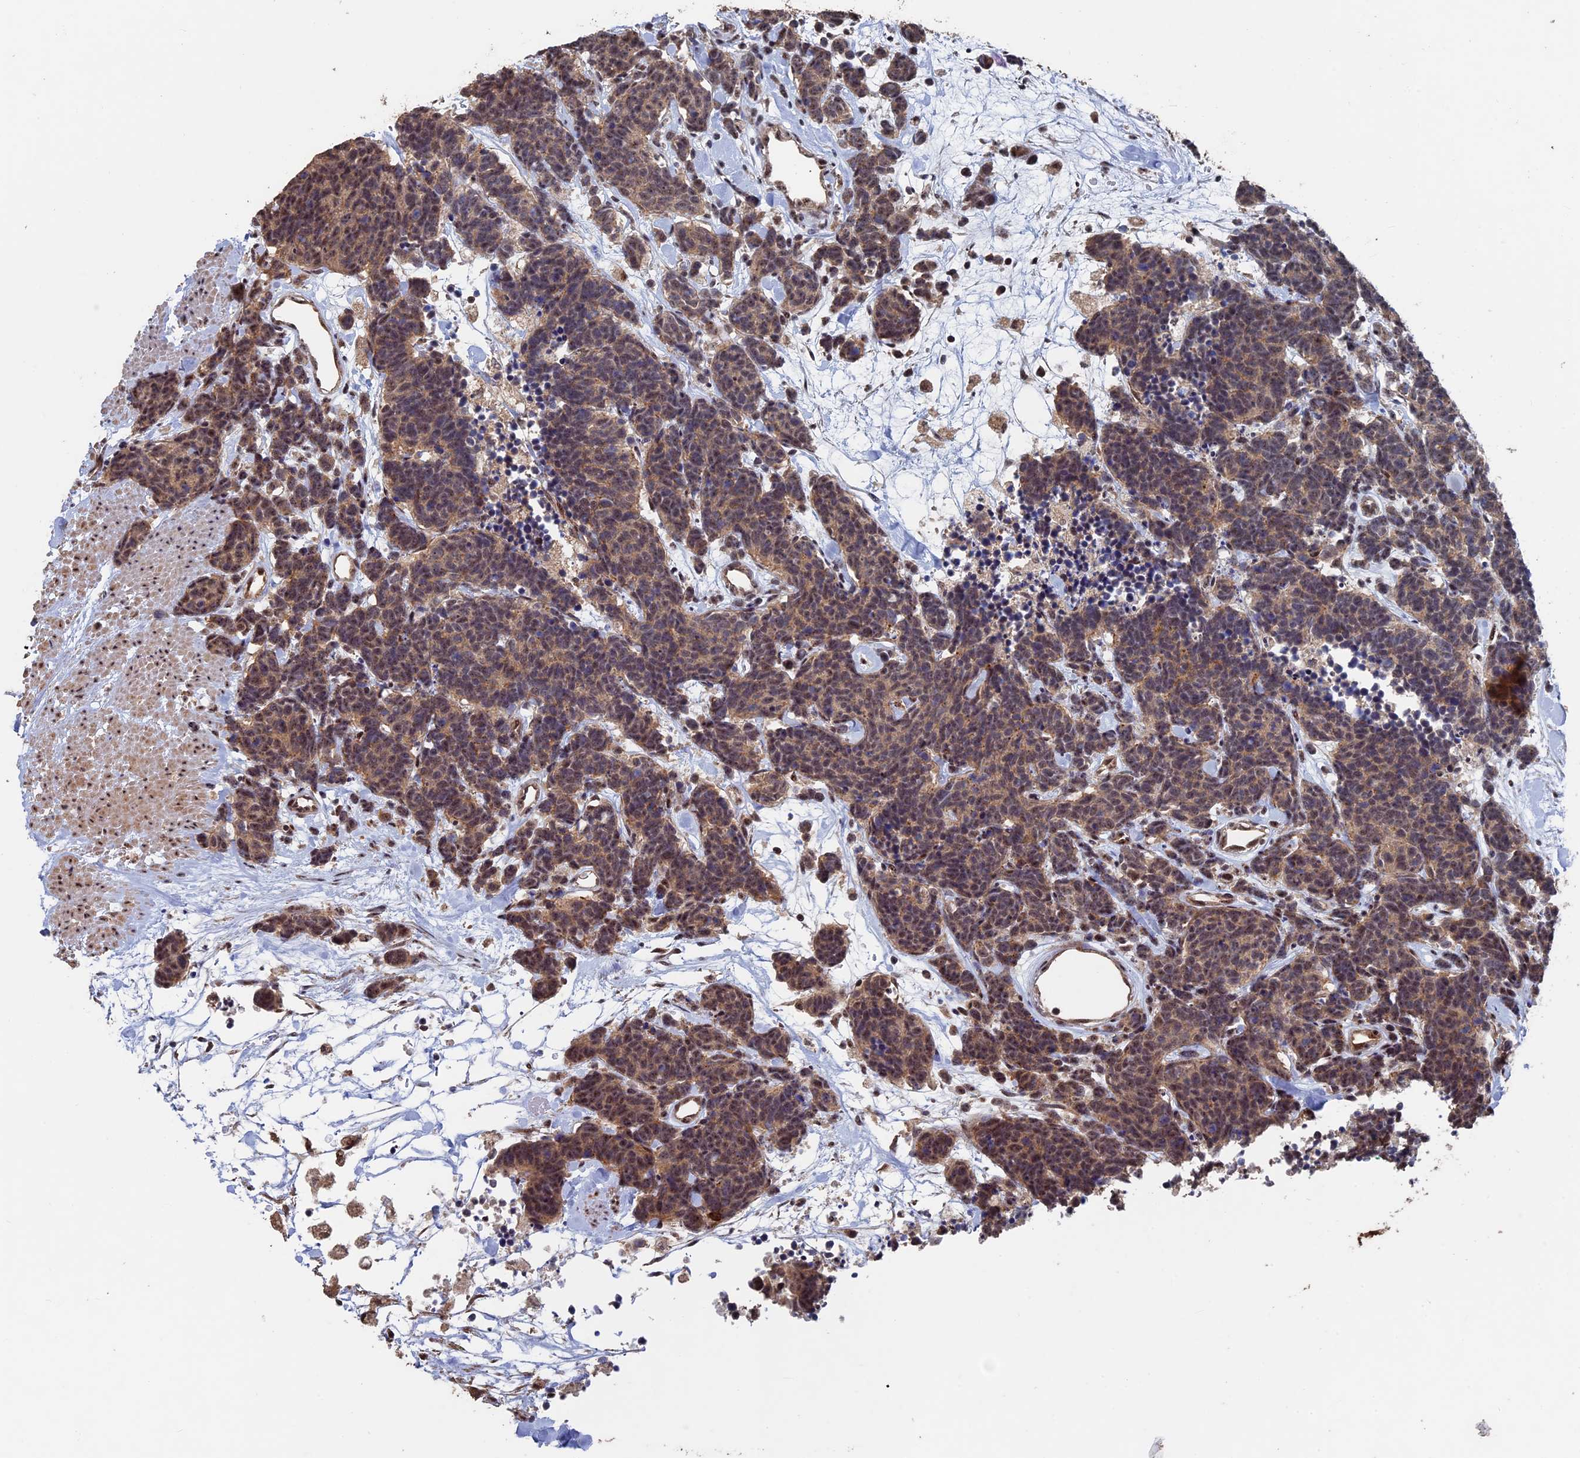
{"staining": {"intensity": "moderate", "quantity": ">75%", "location": "cytoplasmic/membranous"}, "tissue": "carcinoid", "cell_type": "Tumor cells", "image_type": "cancer", "snomed": [{"axis": "morphology", "description": "Carcinoma, NOS"}, {"axis": "morphology", "description": "Carcinoid, malignant, NOS"}, {"axis": "topography", "description": "Urinary bladder"}], "caption": "Immunohistochemistry histopathology image of carcinoid stained for a protein (brown), which demonstrates medium levels of moderate cytoplasmic/membranous staining in approximately >75% of tumor cells.", "gene": "KIAA1328", "patient": {"sex": "male", "age": 57}}